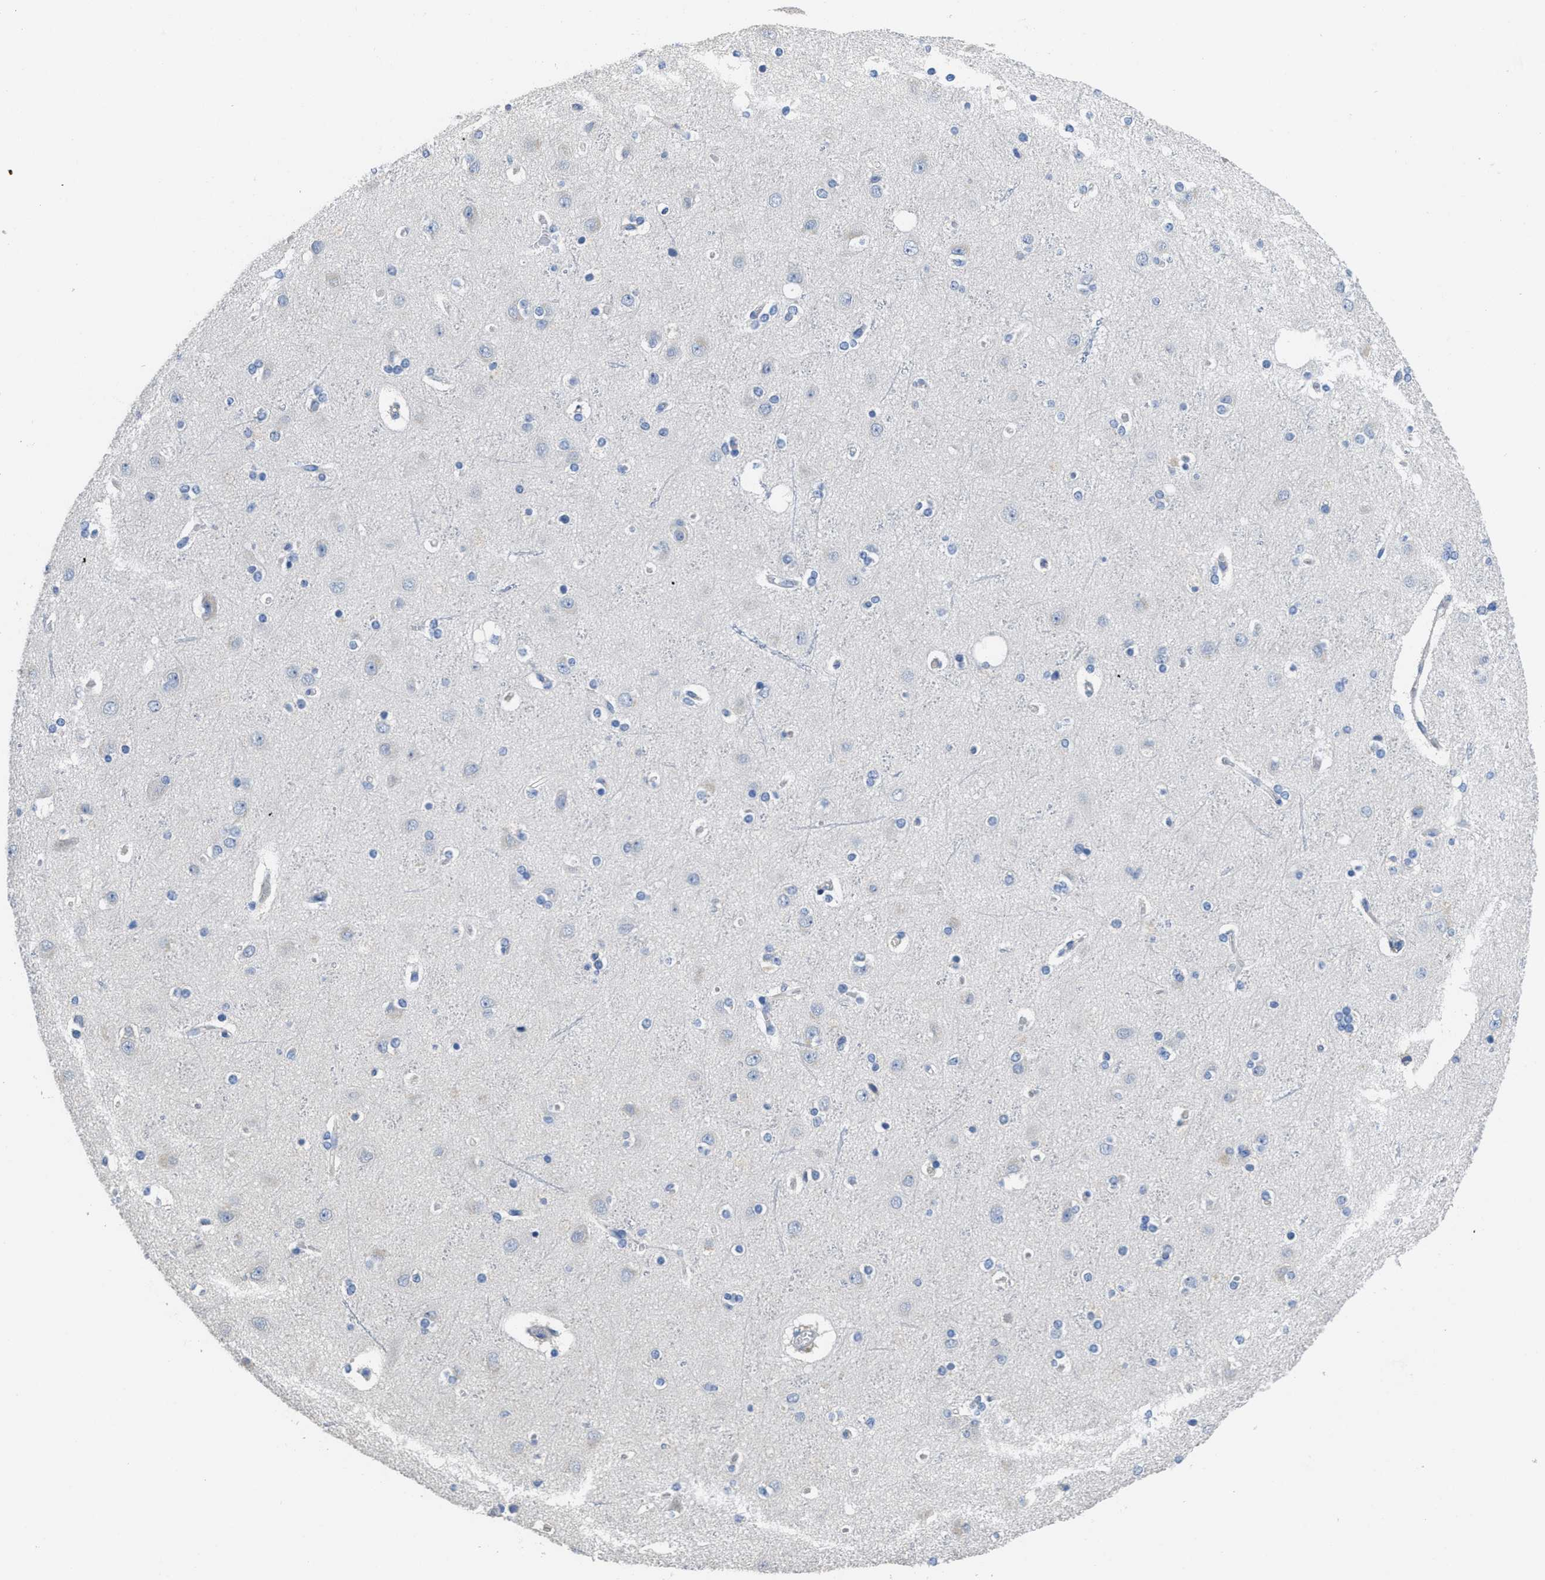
{"staining": {"intensity": "negative", "quantity": "none", "location": "none"}, "tissue": "cerebral cortex", "cell_type": "Endothelial cells", "image_type": "normal", "snomed": [{"axis": "morphology", "description": "Normal tissue, NOS"}, {"axis": "topography", "description": "Cerebral cortex"}], "caption": "This is a image of IHC staining of unremarkable cerebral cortex, which shows no expression in endothelial cells. (DAB (3,3'-diaminobenzidine) immunohistochemistry (IHC) visualized using brightfield microscopy, high magnification).", "gene": "CA9", "patient": {"sex": "female", "age": 54}}